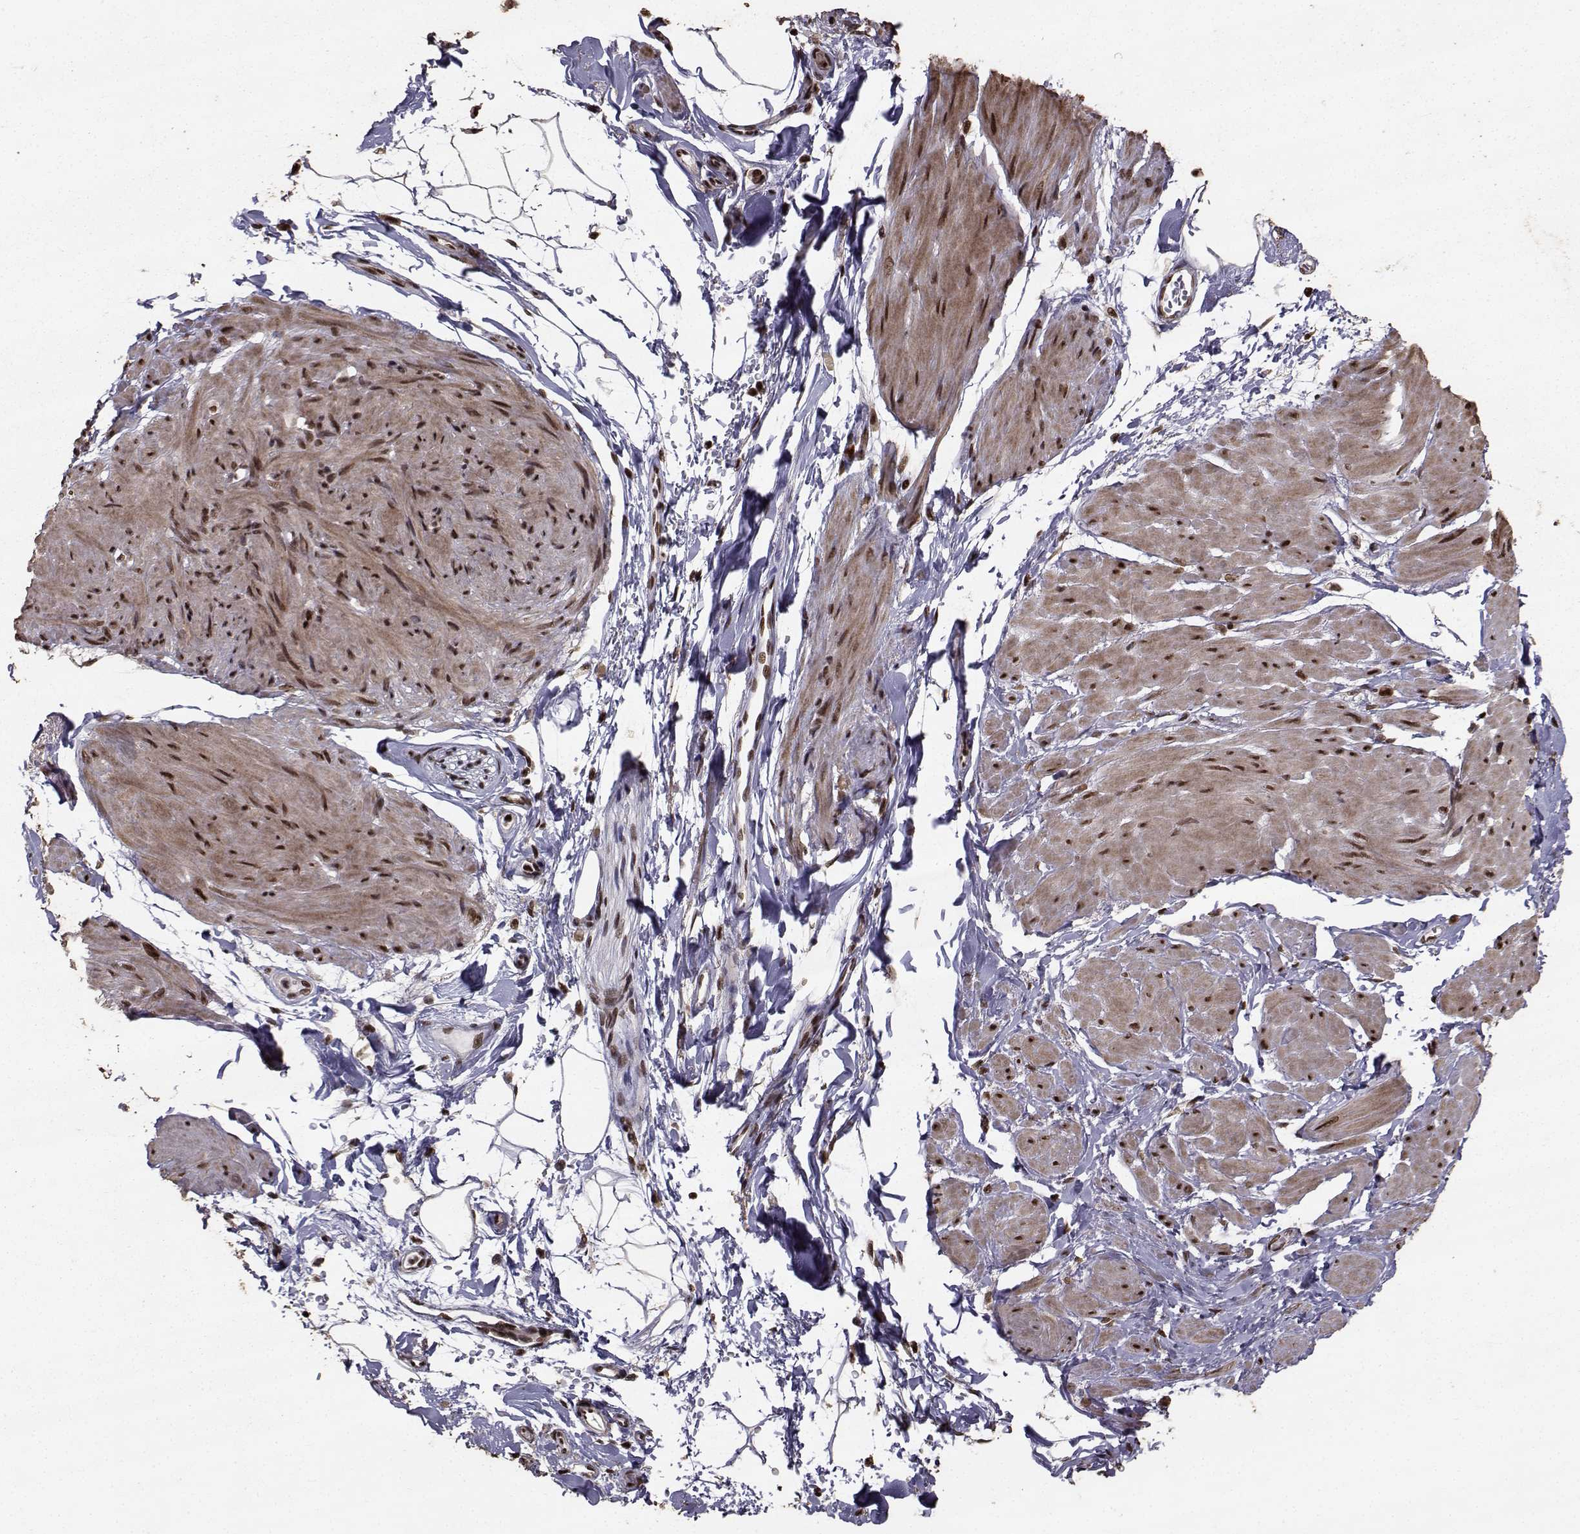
{"staining": {"intensity": "strong", "quantity": "25%-75%", "location": "cytoplasmic/membranous,nuclear"}, "tissue": "smooth muscle", "cell_type": "Smooth muscle cells", "image_type": "normal", "snomed": [{"axis": "morphology", "description": "Normal tissue, NOS"}, {"axis": "topography", "description": "Adipose tissue"}, {"axis": "topography", "description": "Smooth muscle"}, {"axis": "topography", "description": "Peripheral nerve tissue"}], "caption": "Strong cytoplasmic/membranous,nuclear protein expression is present in about 25%-75% of smooth muscle cells in smooth muscle.", "gene": "SF1", "patient": {"sex": "male", "age": 83}}